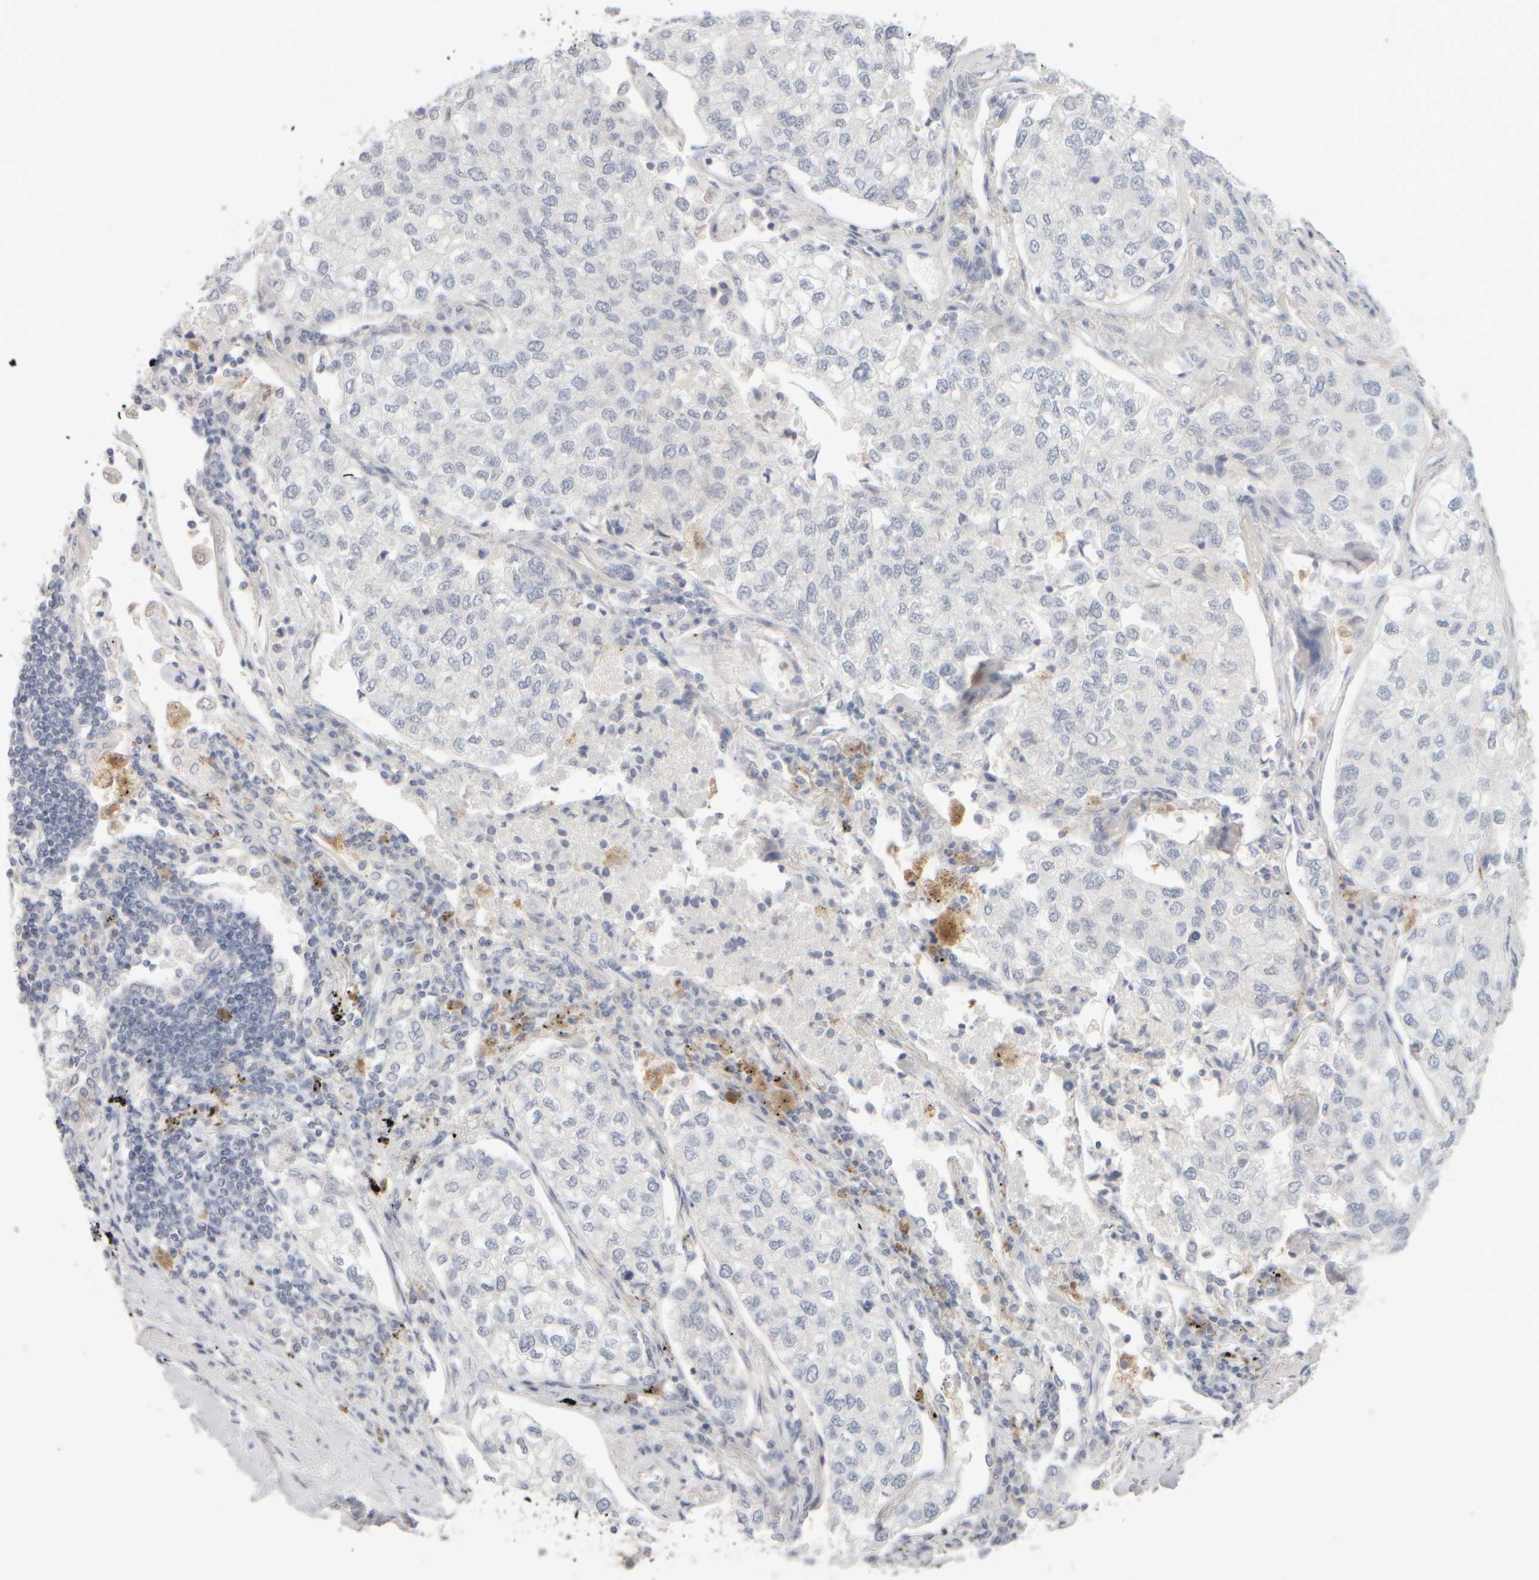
{"staining": {"intensity": "negative", "quantity": "none", "location": "none"}, "tissue": "lung cancer", "cell_type": "Tumor cells", "image_type": "cancer", "snomed": [{"axis": "morphology", "description": "Adenocarcinoma, NOS"}, {"axis": "topography", "description": "Lung"}], "caption": "Immunohistochemistry (IHC) micrograph of neoplastic tissue: lung cancer stained with DAB shows no significant protein expression in tumor cells.", "gene": "ZNF112", "patient": {"sex": "male", "age": 63}}